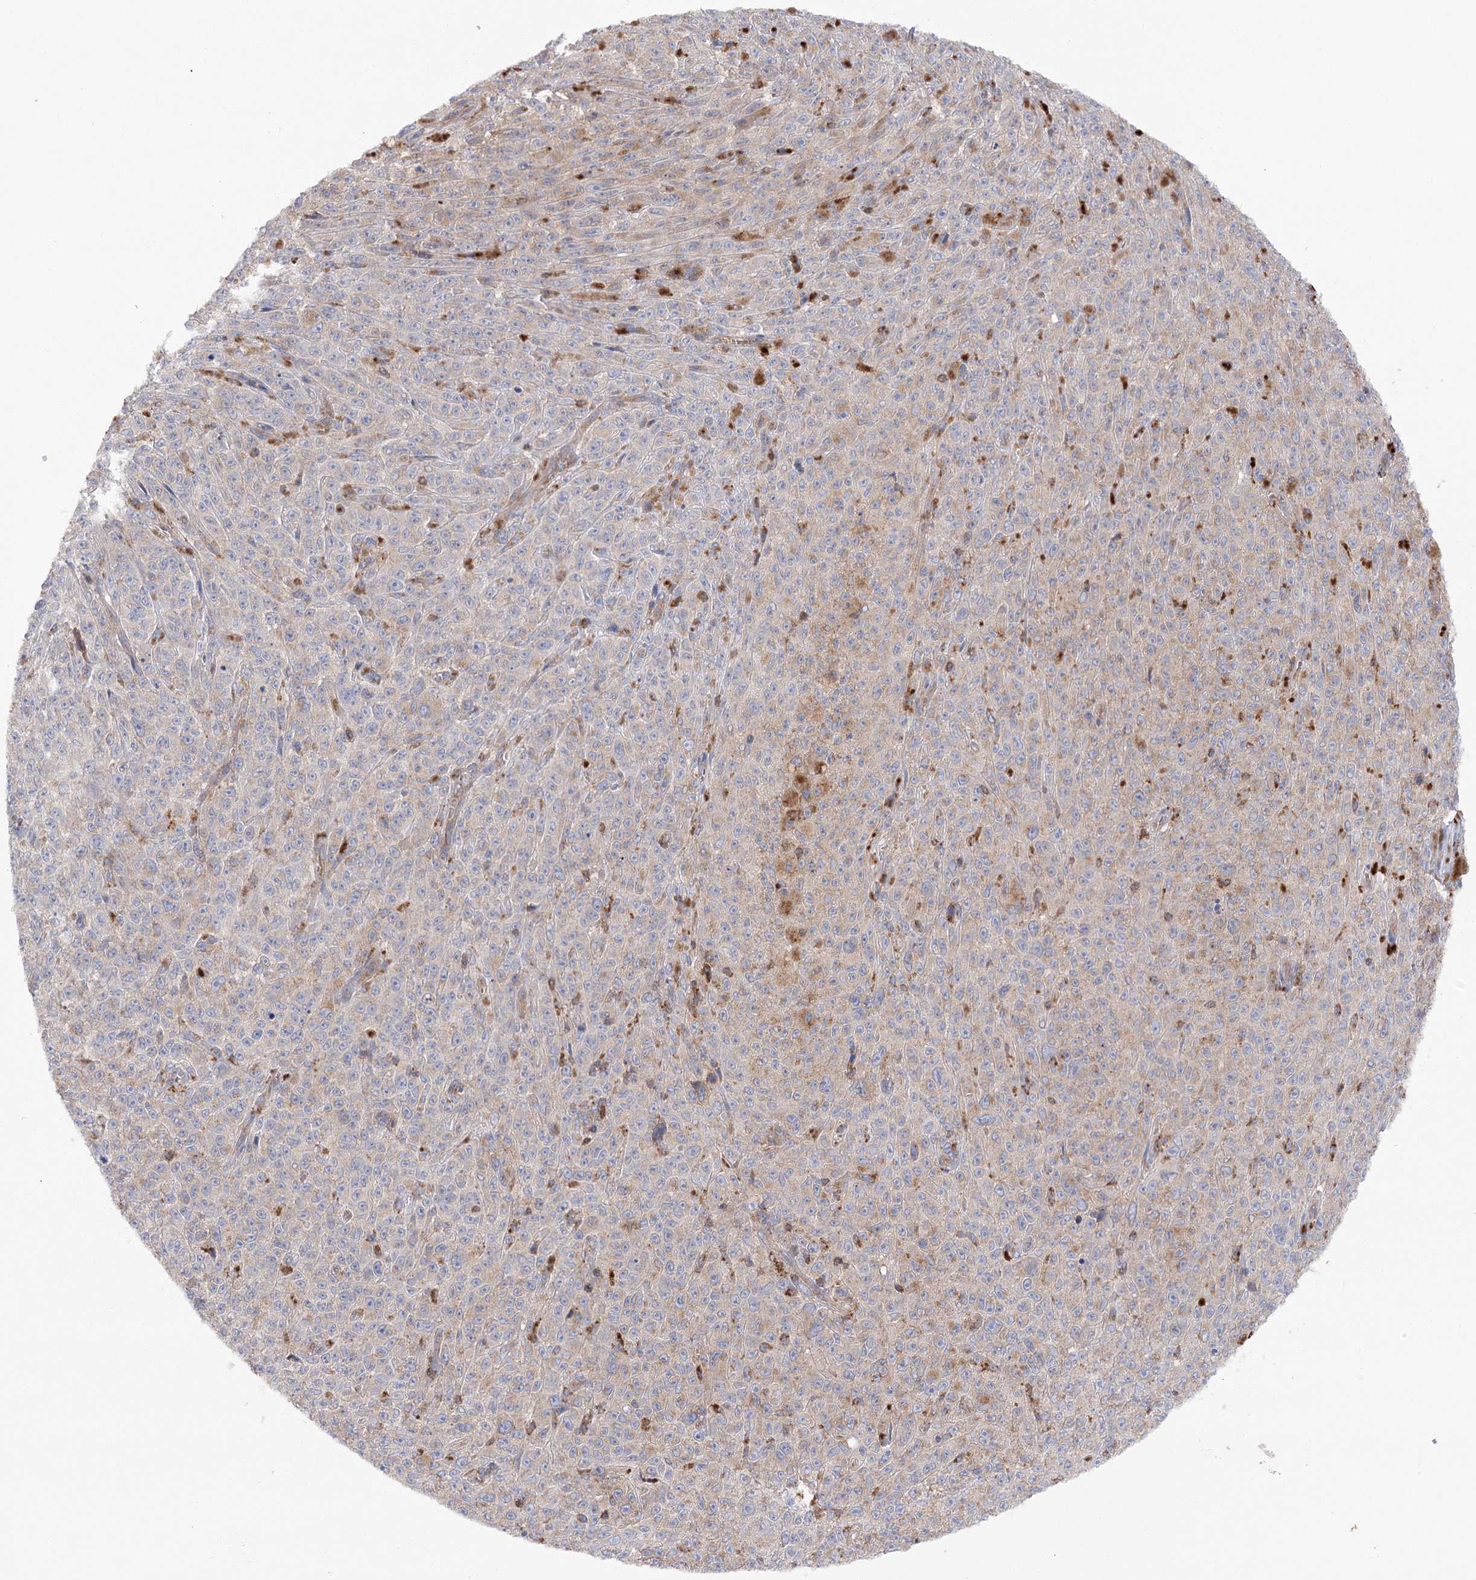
{"staining": {"intensity": "negative", "quantity": "none", "location": "none"}, "tissue": "melanoma", "cell_type": "Tumor cells", "image_type": "cancer", "snomed": [{"axis": "morphology", "description": "Malignant melanoma, NOS"}, {"axis": "topography", "description": "Skin"}], "caption": "Immunohistochemistry (IHC) of human melanoma shows no expression in tumor cells.", "gene": "VPS37B", "patient": {"sex": "female", "age": 82}}